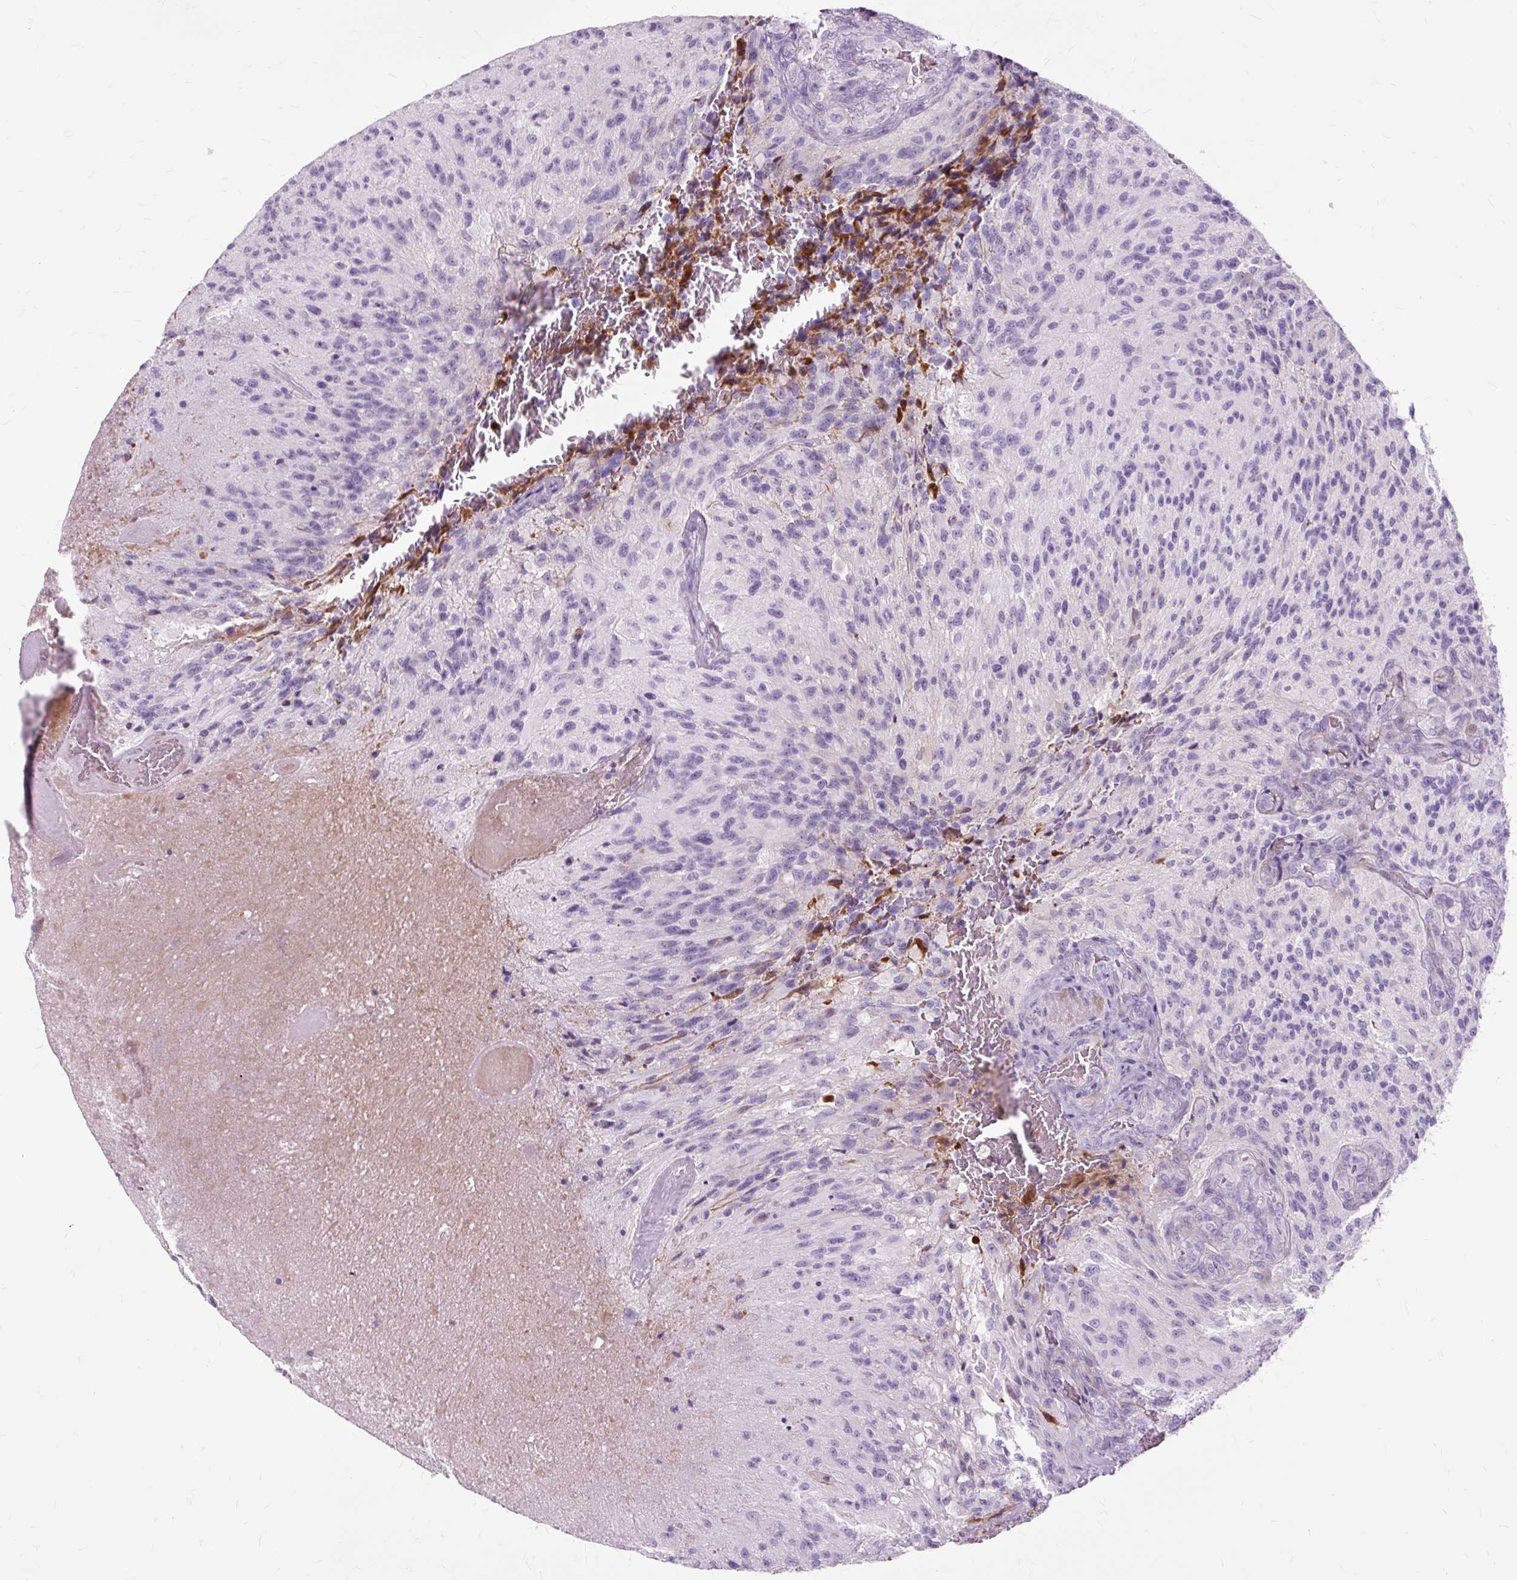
{"staining": {"intensity": "negative", "quantity": "none", "location": "none"}, "tissue": "glioma", "cell_type": "Tumor cells", "image_type": "cancer", "snomed": [{"axis": "morphology", "description": "Normal tissue, NOS"}, {"axis": "morphology", "description": "Glioma, malignant, High grade"}, {"axis": "topography", "description": "Cerebral cortex"}], "caption": "Immunohistochemistry (IHC) histopathology image of malignant glioma (high-grade) stained for a protein (brown), which exhibits no staining in tumor cells. (DAB (3,3'-diaminobenzidine) IHC, high magnification).", "gene": "DCTN4", "patient": {"sex": "male", "age": 56}}